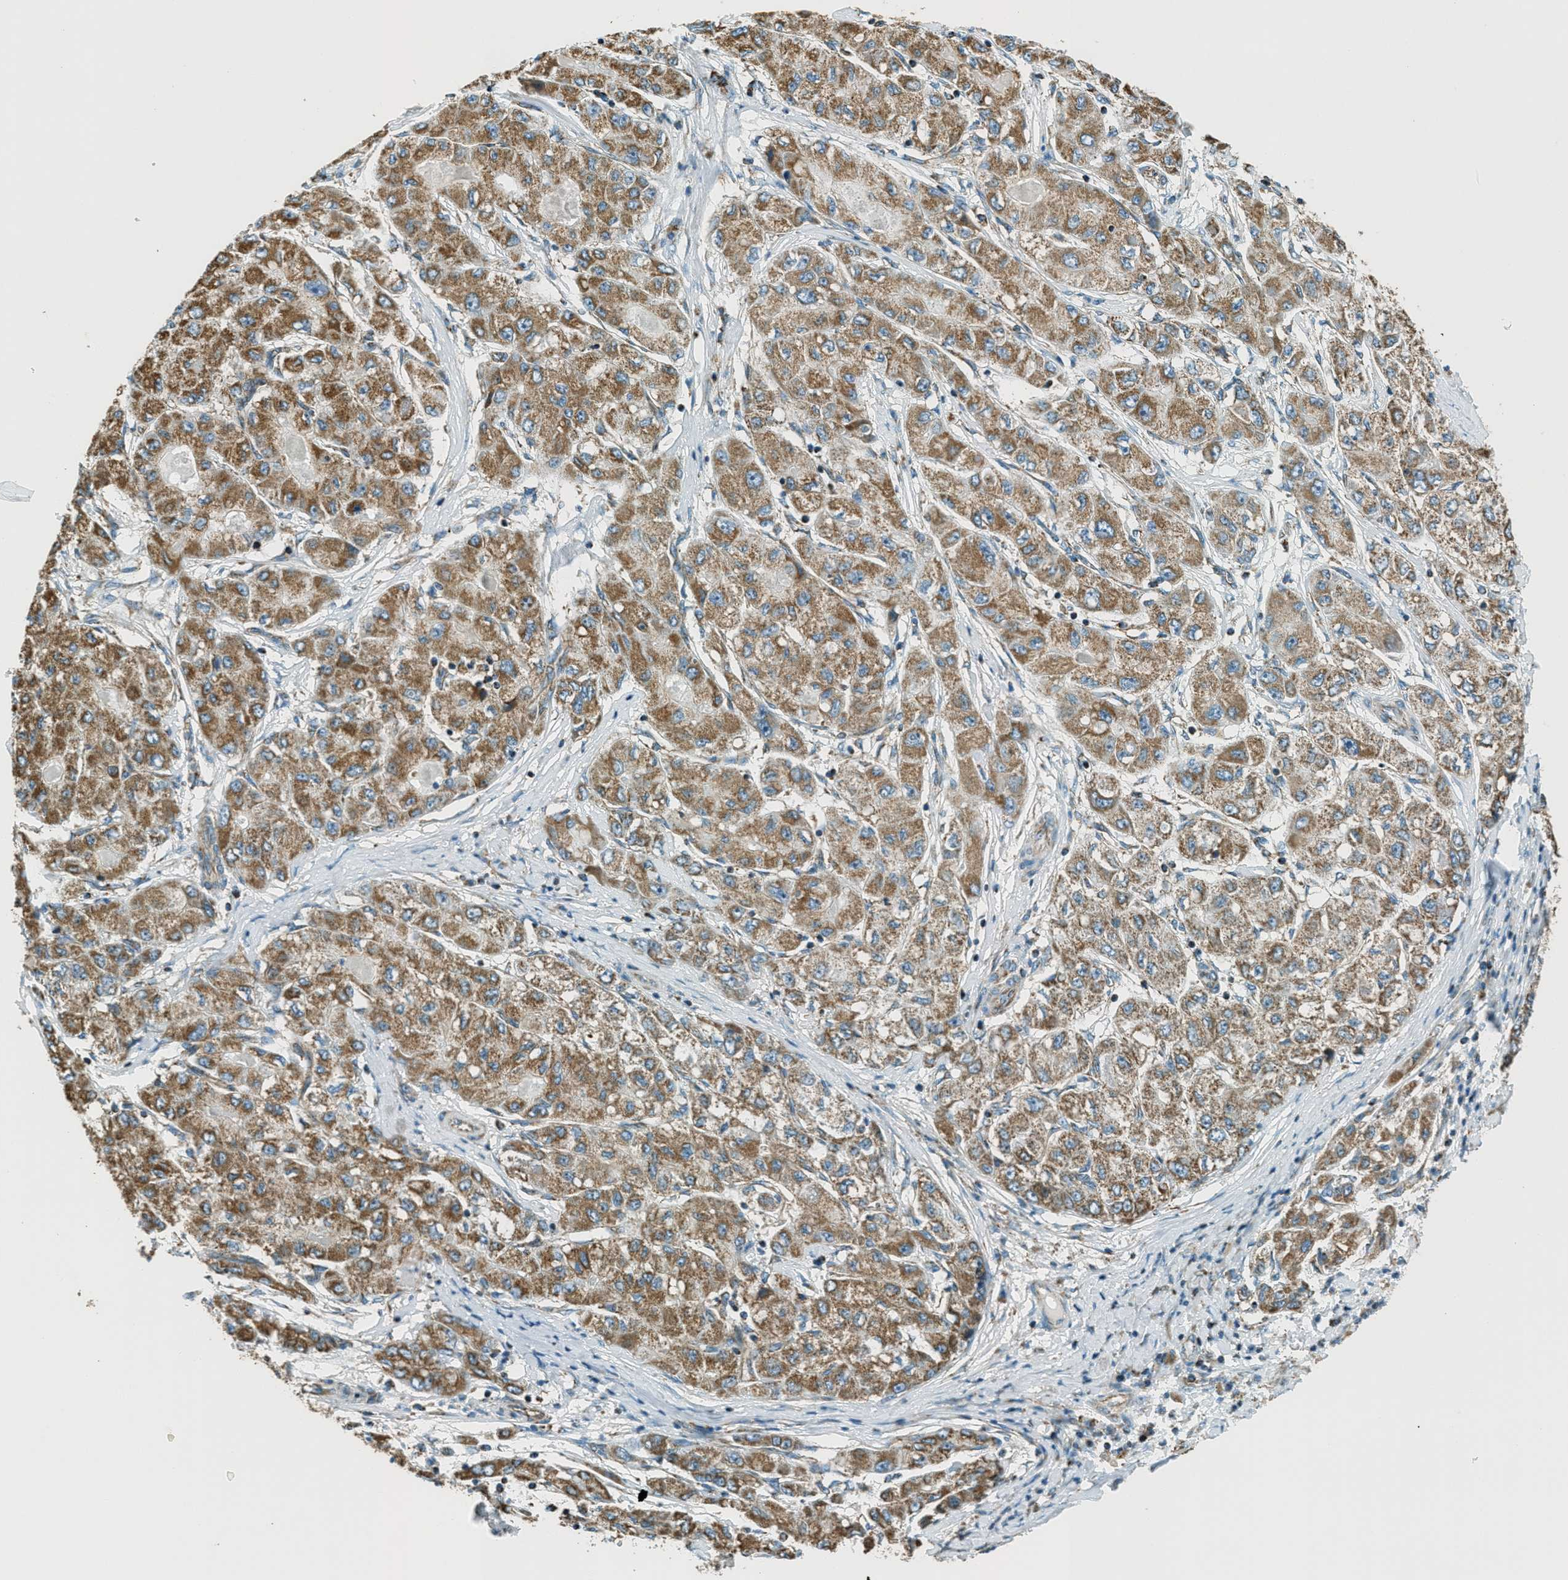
{"staining": {"intensity": "moderate", "quantity": ">75%", "location": "cytoplasmic/membranous"}, "tissue": "liver cancer", "cell_type": "Tumor cells", "image_type": "cancer", "snomed": [{"axis": "morphology", "description": "Carcinoma, Hepatocellular, NOS"}, {"axis": "topography", "description": "Liver"}], "caption": "Immunohistochemical staining of liver cancer (hepatocellular carcinoma) demonstrates medium levels of moderate cytoplasmic/membranous staining in approximately >75% of tumor cells. (DAB (3,3'-diaminobenzidine) = brown stain, brightfield microscopy at high magnification).", "gene": "CHST15", "patient": {"sex": "male", "age": 80}}